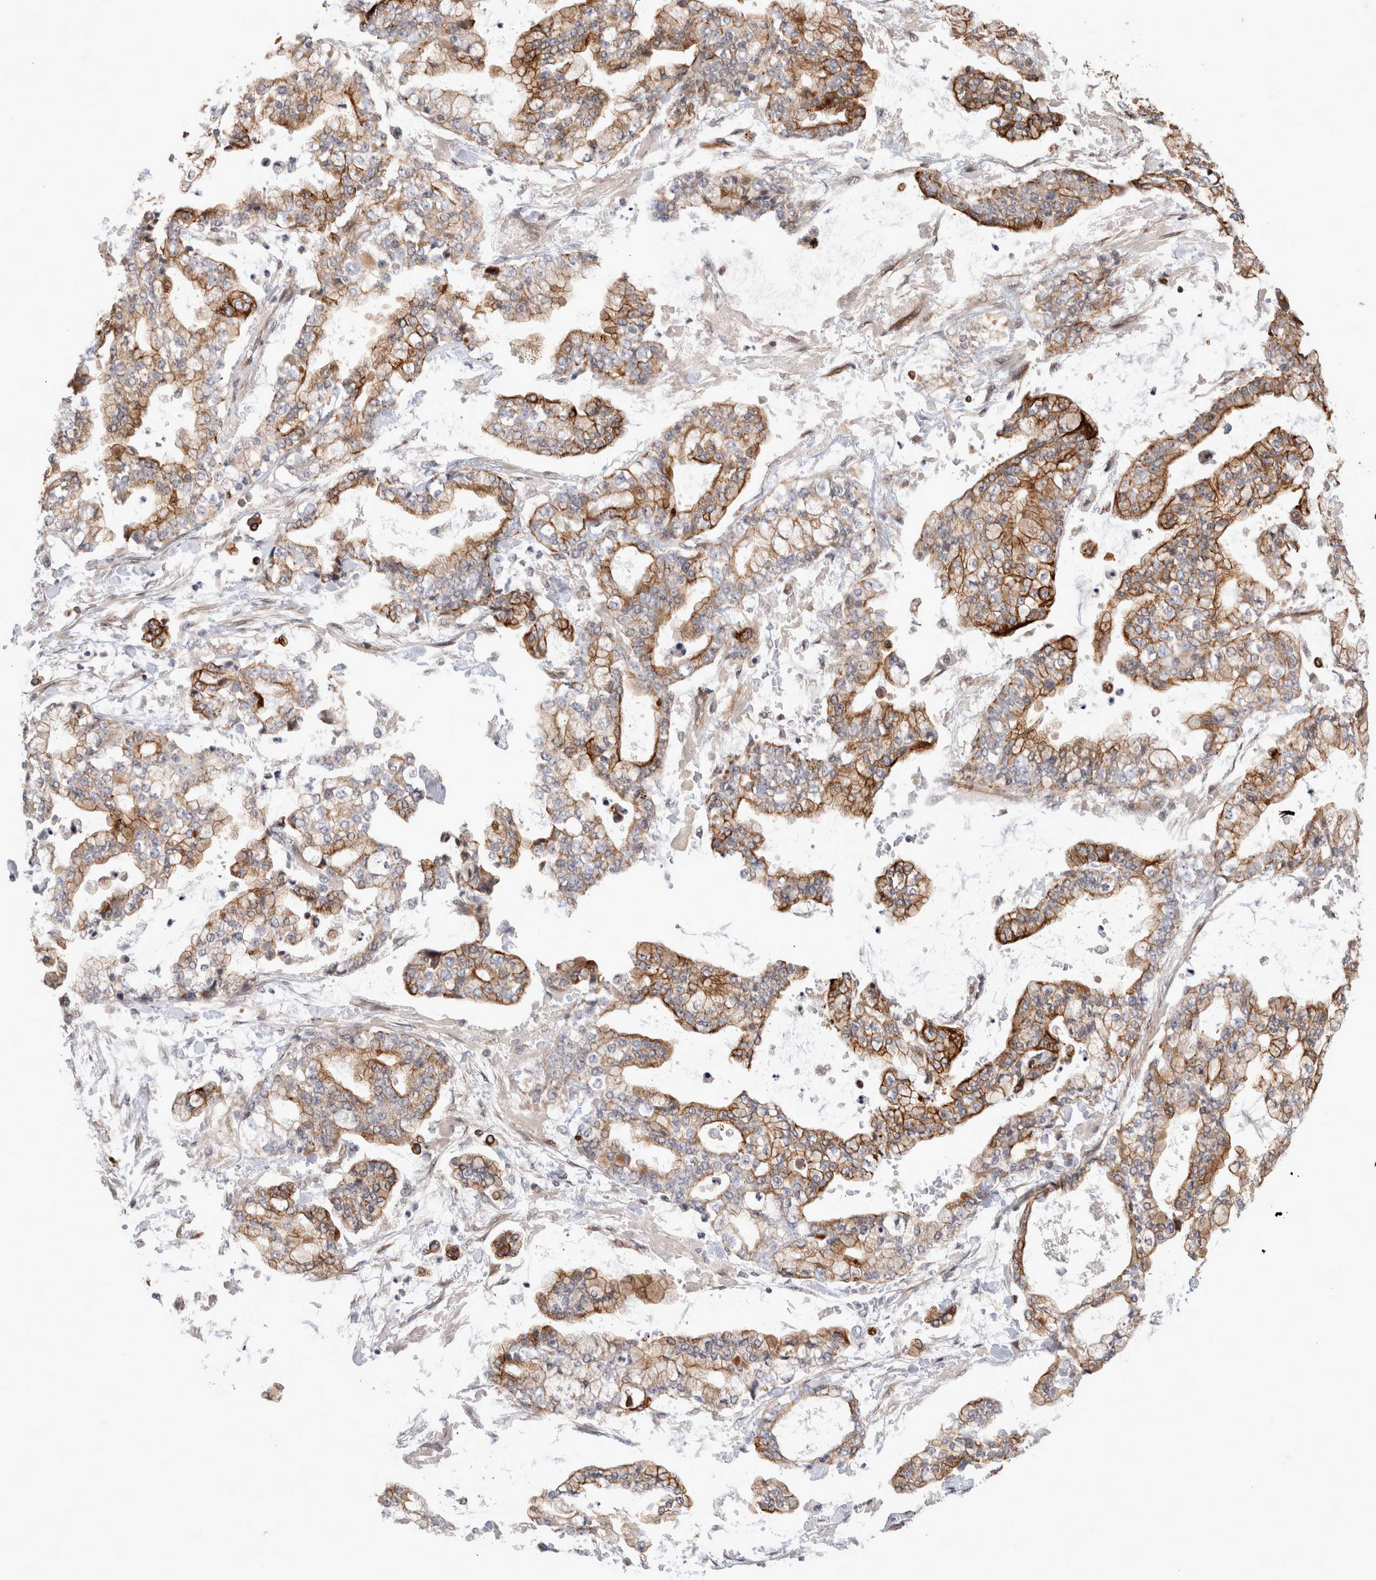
{"staining": {"intensity": "moderate", "quantity": ">75%", "location": "cytoplasmic/membranous"}, "tissue": "stomach cancer", "cell_type": "Tumor cells", "image_type": "cancer", "snomed": [{"axis": "morphology", "description": "Normal tissue, NOS"}, {"axis": "morphology", "description": "Adenocarcinoma, NOS"}, {"axis": "topography", "description": "Stomach, upper"}, {"axis": "topography", "description": "Stomach"}], "caption": "A histopathology image of stomach cancer stained for a protein reveals moderate cytoplasmic/membranous brown staining in tumor cells.", "gene": "CRISPLD1", "patient": {"sex": "male", "age": 76}}